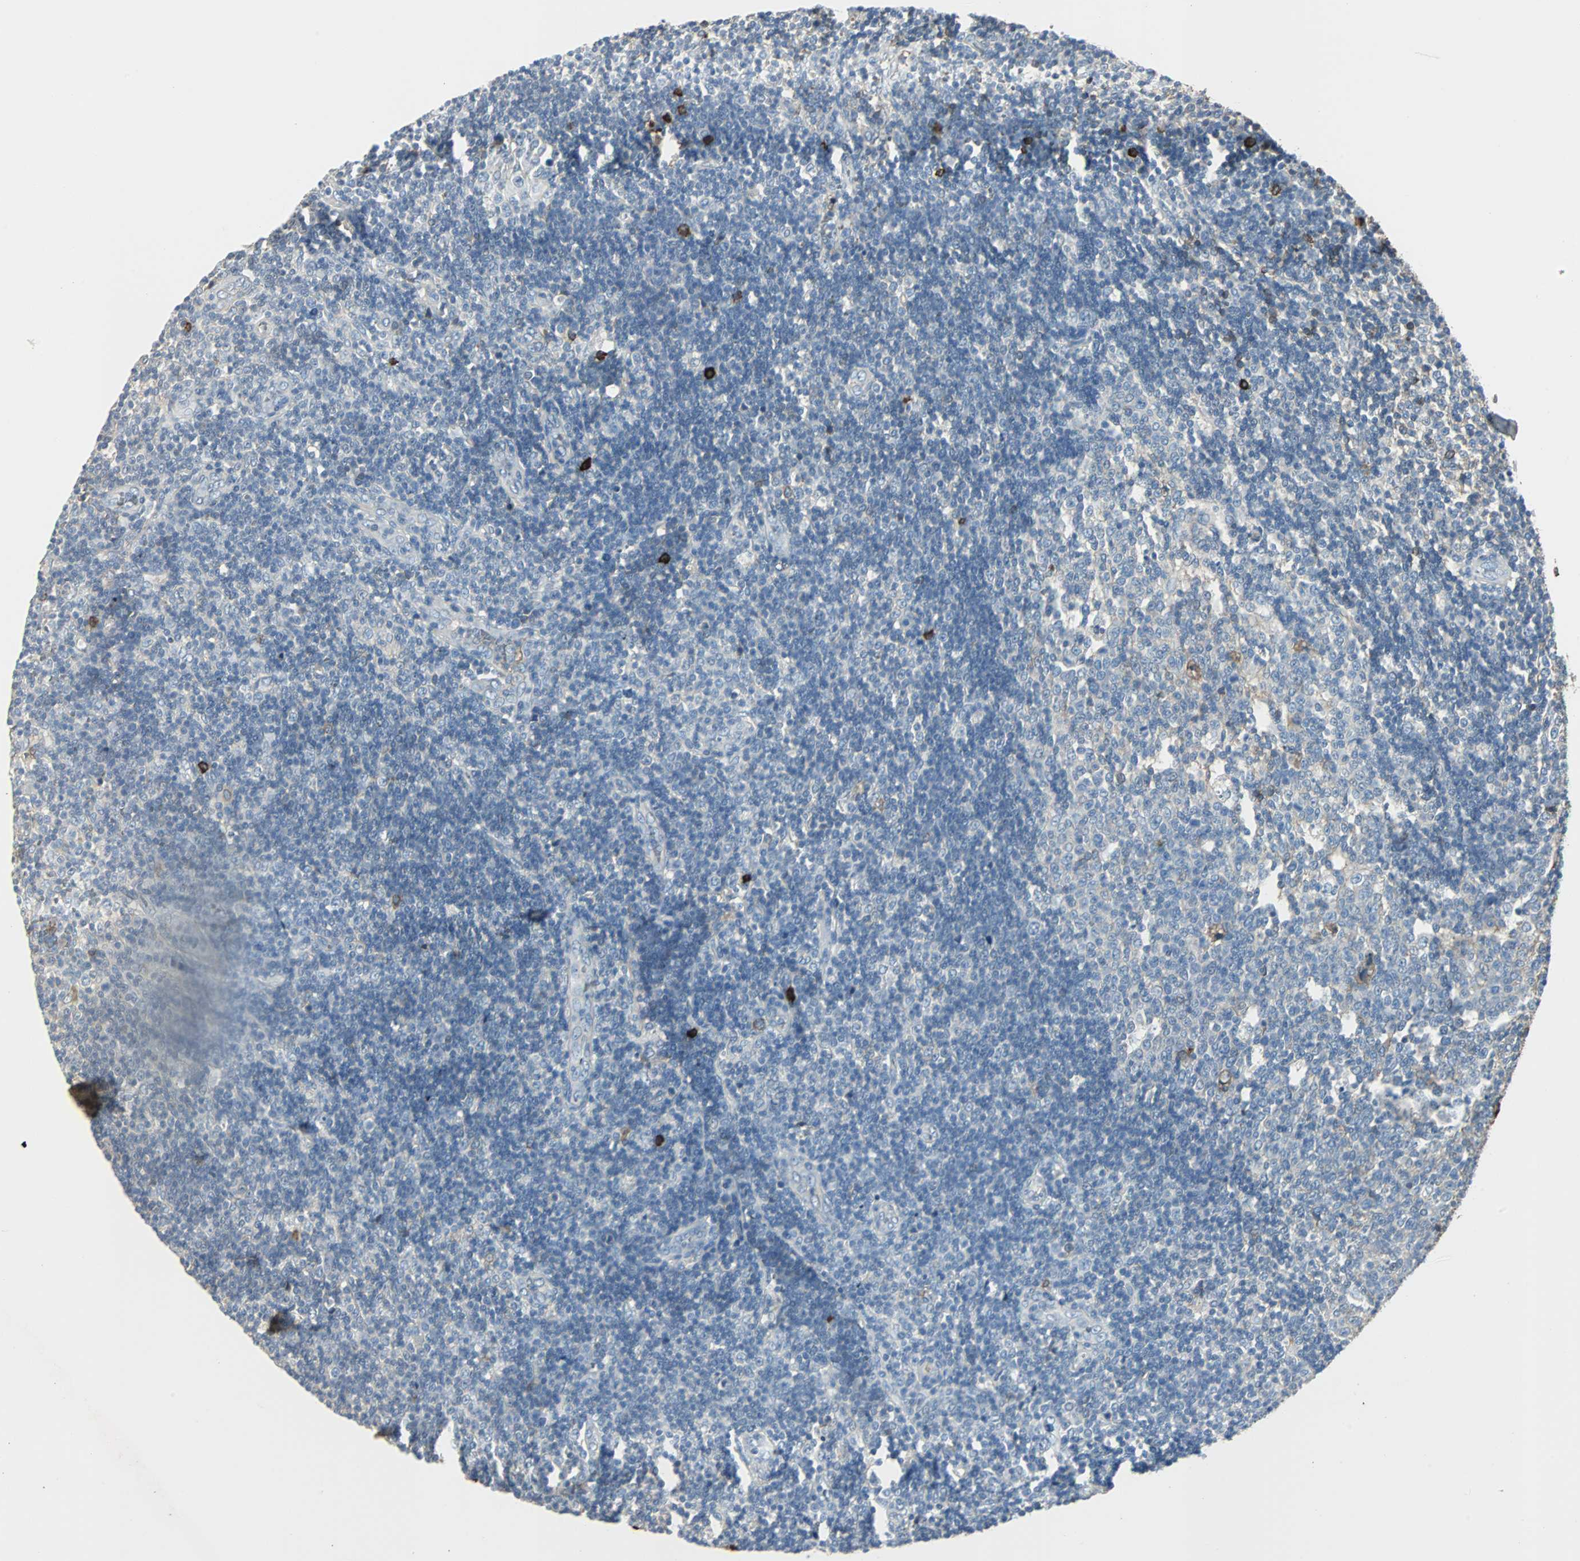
{"staining": {"intensity": "moderate", "quantity": "<25%", "location": "cytoplasmic/membranous"}, "tissue": "lymph node", "cell_type": "Germinal center cells", "image_type": "normal", "snomed": [{"axis": "morphology", "description": "Normal tissue, NOS"}, {"axis": "topography", "description": "Lymph node"}, {"axis": "topography", "description": "Salivary gland"}], "caption": "A micrograph showing moderate cytoplasmic/membranous staining in about <25% of germinal center cells in normal lymph node, as visualized by brown immunohistochemical staining.", "gene": "IGHA1", "patient": {"sex": "male", "age": 8}}